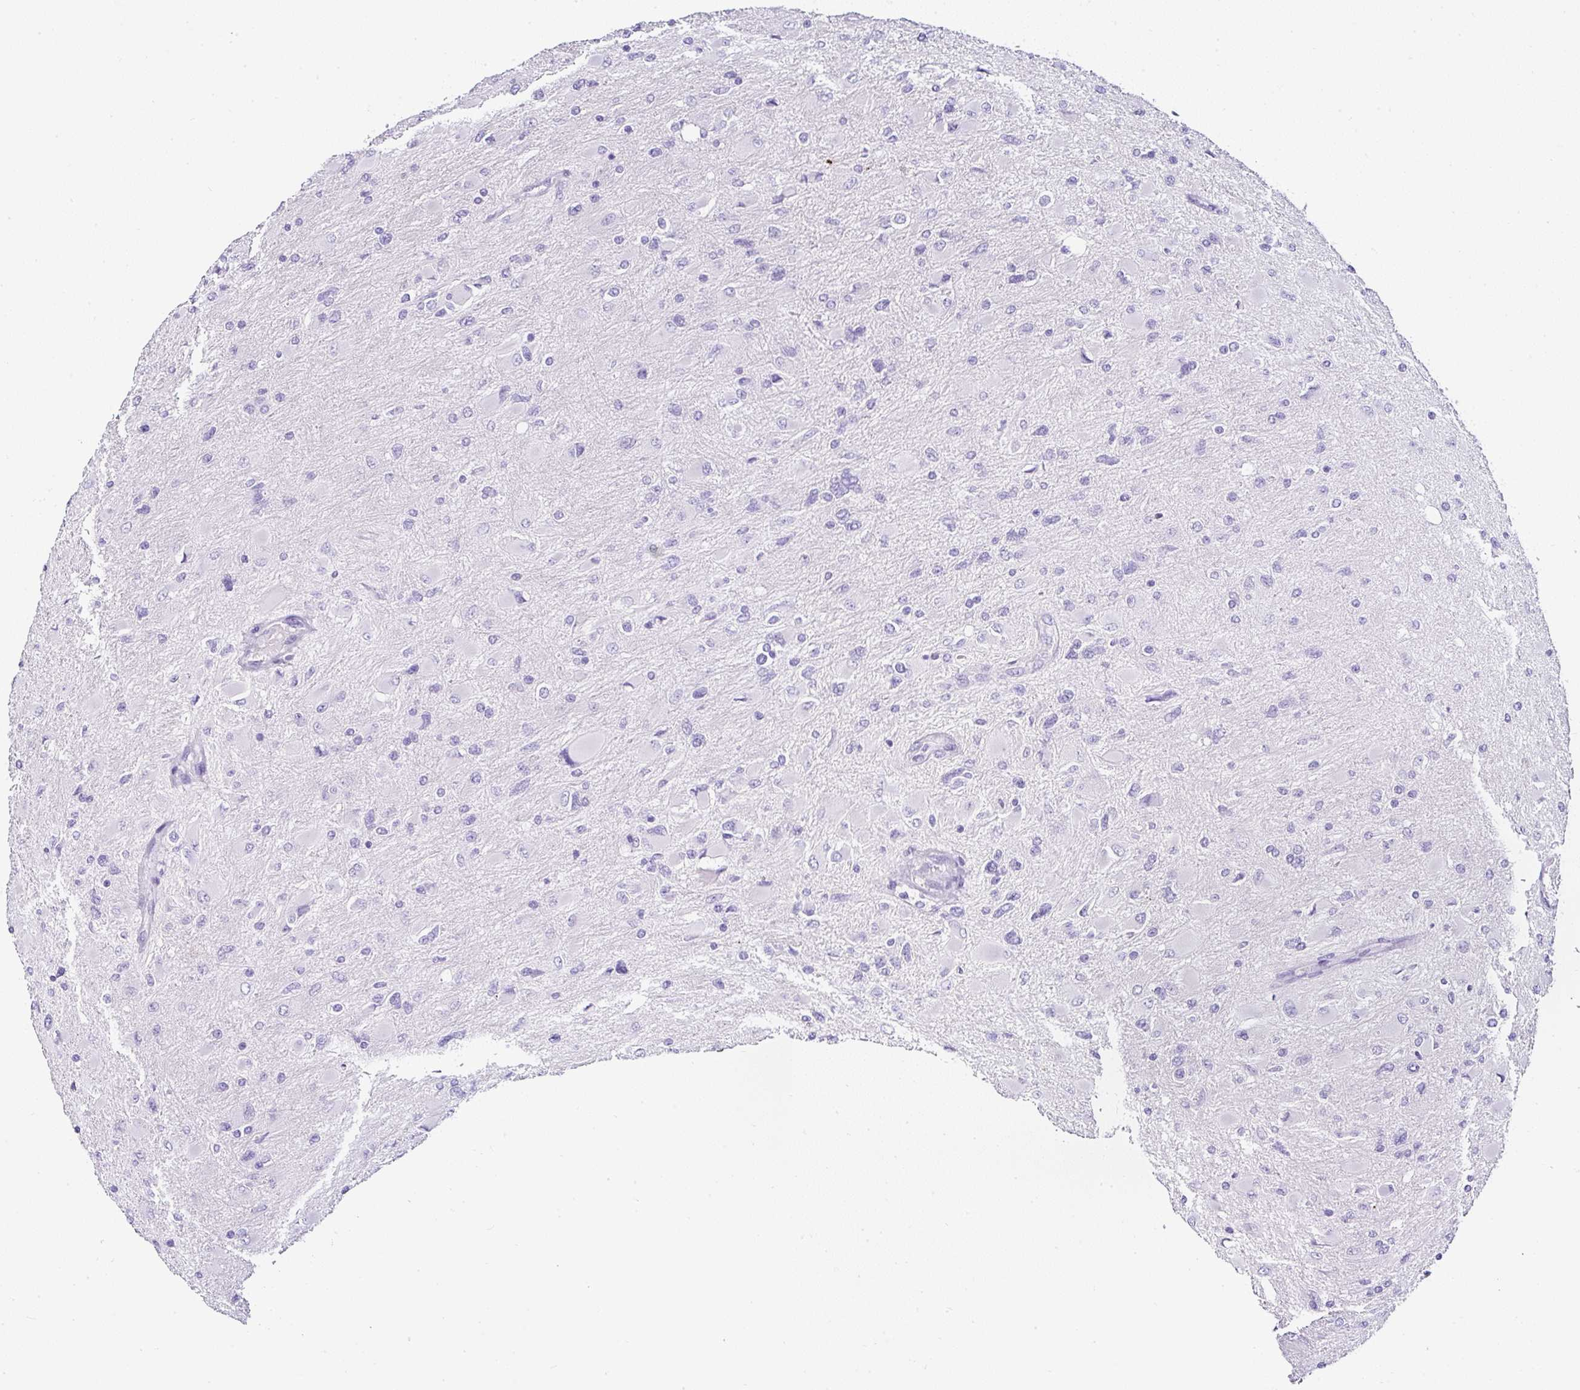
{"staining": {"intensity": "negative", "quantity": "none", "location": "none"}, "tissue": "glioma", "cell_type": "Tumor cells", "image_type": "cancer", "snomed": [{"axis": "morphology", "description": "Glioma, malignant, High grade"}, {"axis": "topography", "description": "Cerebral cortex"}], "caption": "IHC of glioma reveals no positivity in tumor cells.", "gene": "SERPINB3", "patient": {"sex": "female", "age": 36}}